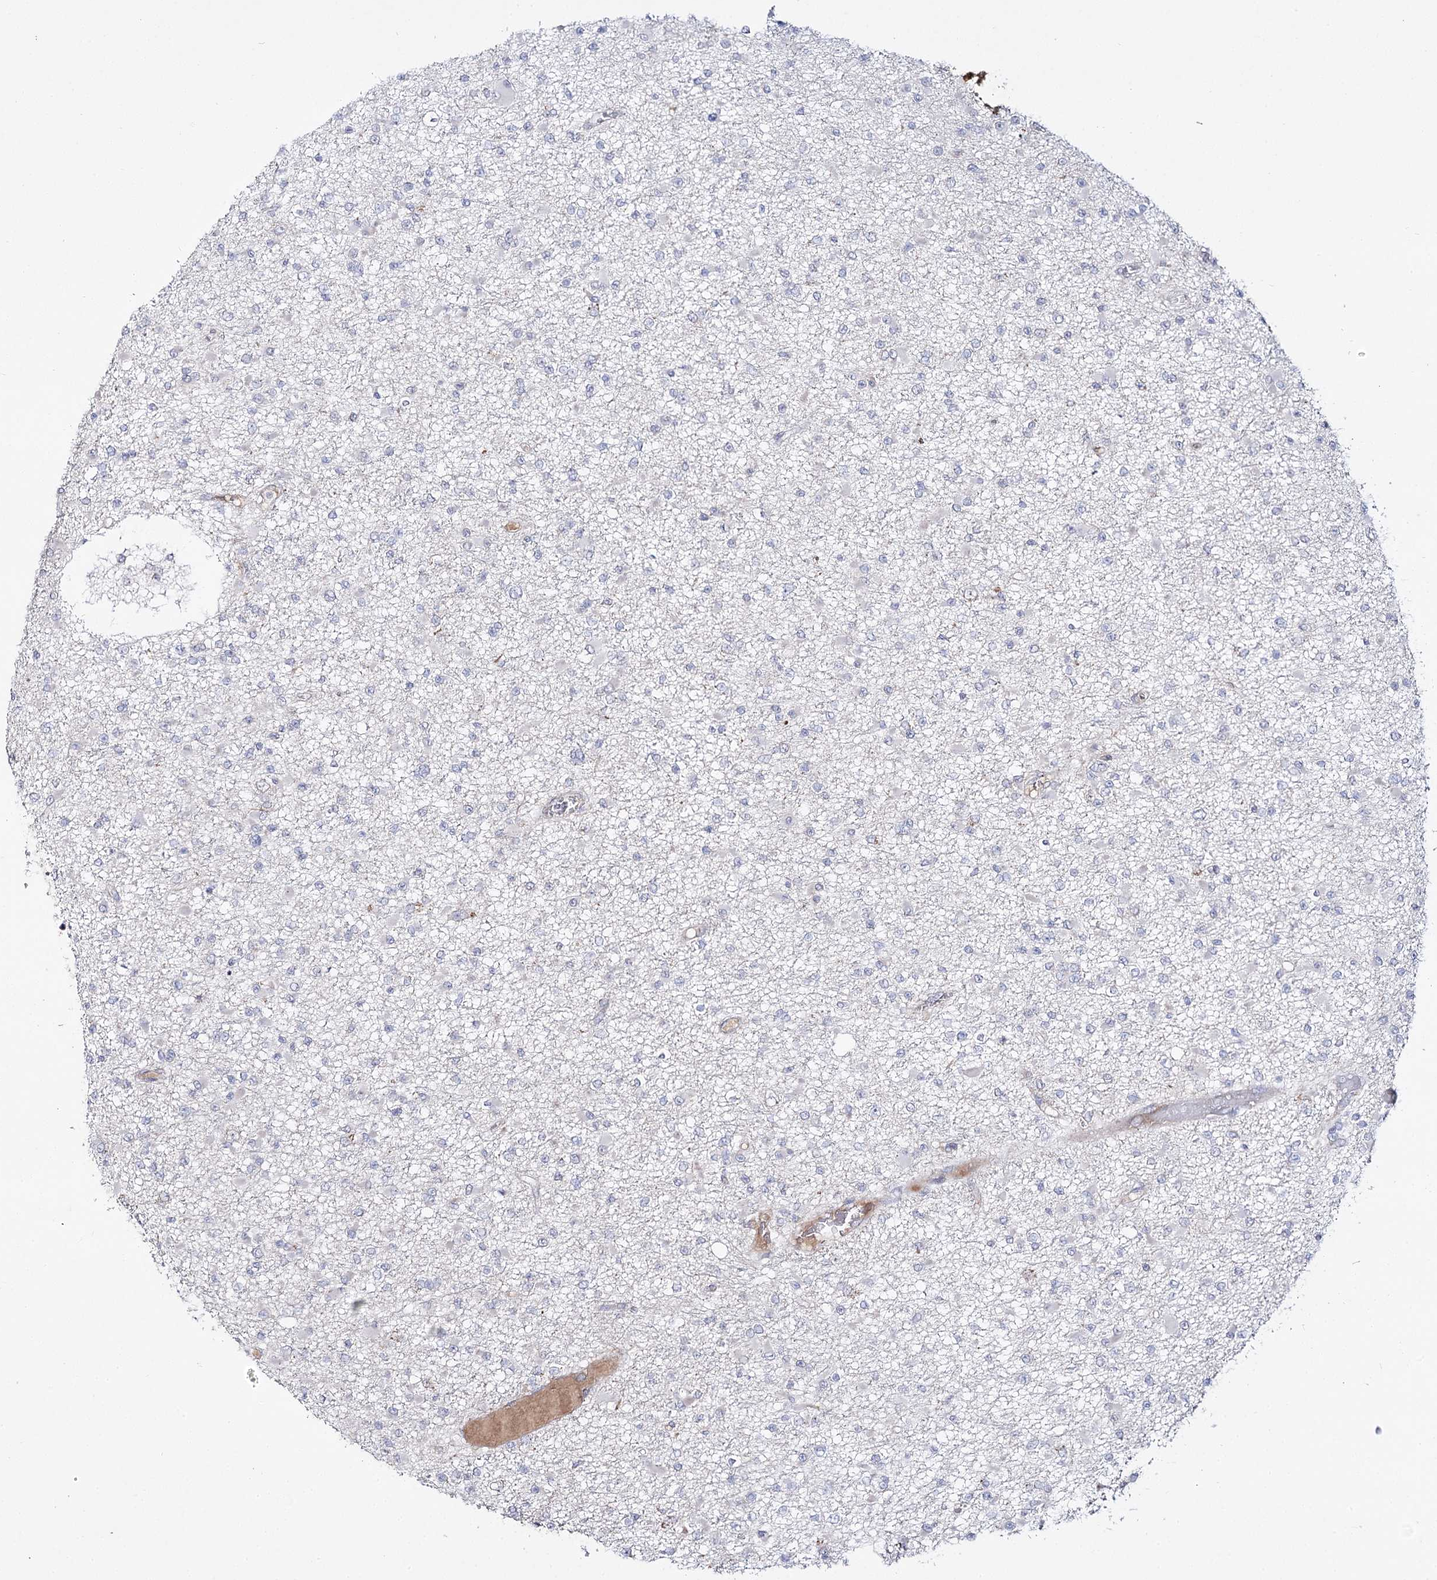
{"staining": {"intensity": "negative", "quantity": "none", "location": "none"}, "tissue": "glioma", "cell_type": "Tumor cells", "image_type": "cancer", "snomed": [{"axis": "morphology", "description": "Glioma, malignant, Low grade"}, {"axis": "topography", "description": "Brain"}], "caption": "High power microscopy micrograph of an immunohistochemistry (IHC) image of glioma, revealing no significant expression in tumor cells.", "gene": "C11orf80", "patient": {"sex": "female", "age": 22}}